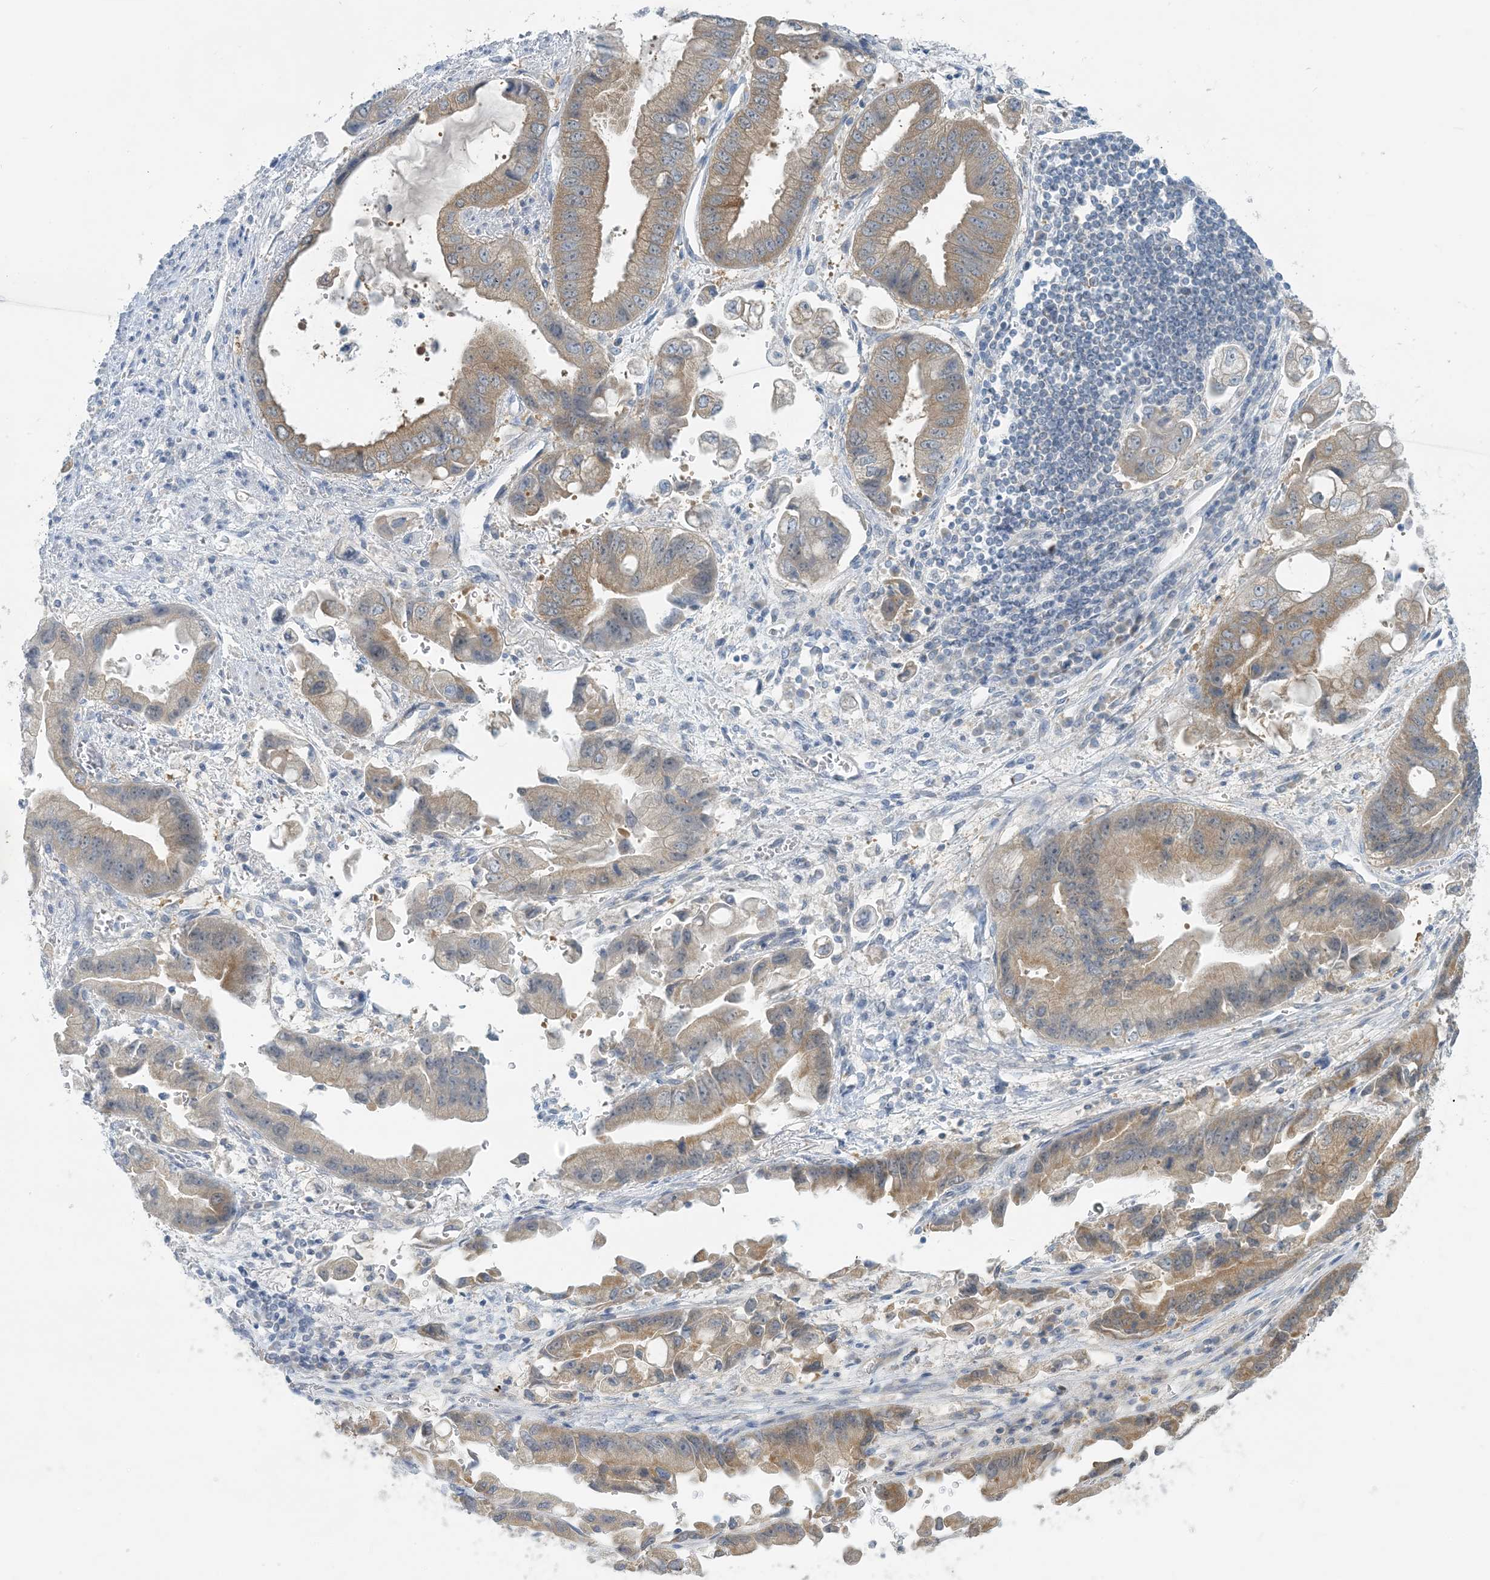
{"staining": {"intensity": "moderate", "quantity": "25%-75%", "location": "cytoplasmic/membranous"}, "tissue": "stomach cancer", "cell_type": "Tumor cells", "image_type": "cancer", "snomed": [{"axis": "morphology", "description": "Adenocarcinoma, NOS"}, {"axis": "topography", "description": "Stomach"}], "caption": "Tumor cells reveal moderate cytoplasmic/membranous expression in approximately 25%-75% of cells in adenocarcinoma (stomach).", "gene": "MRPS18A", "patient": {"sex": "male", "age": 62}}